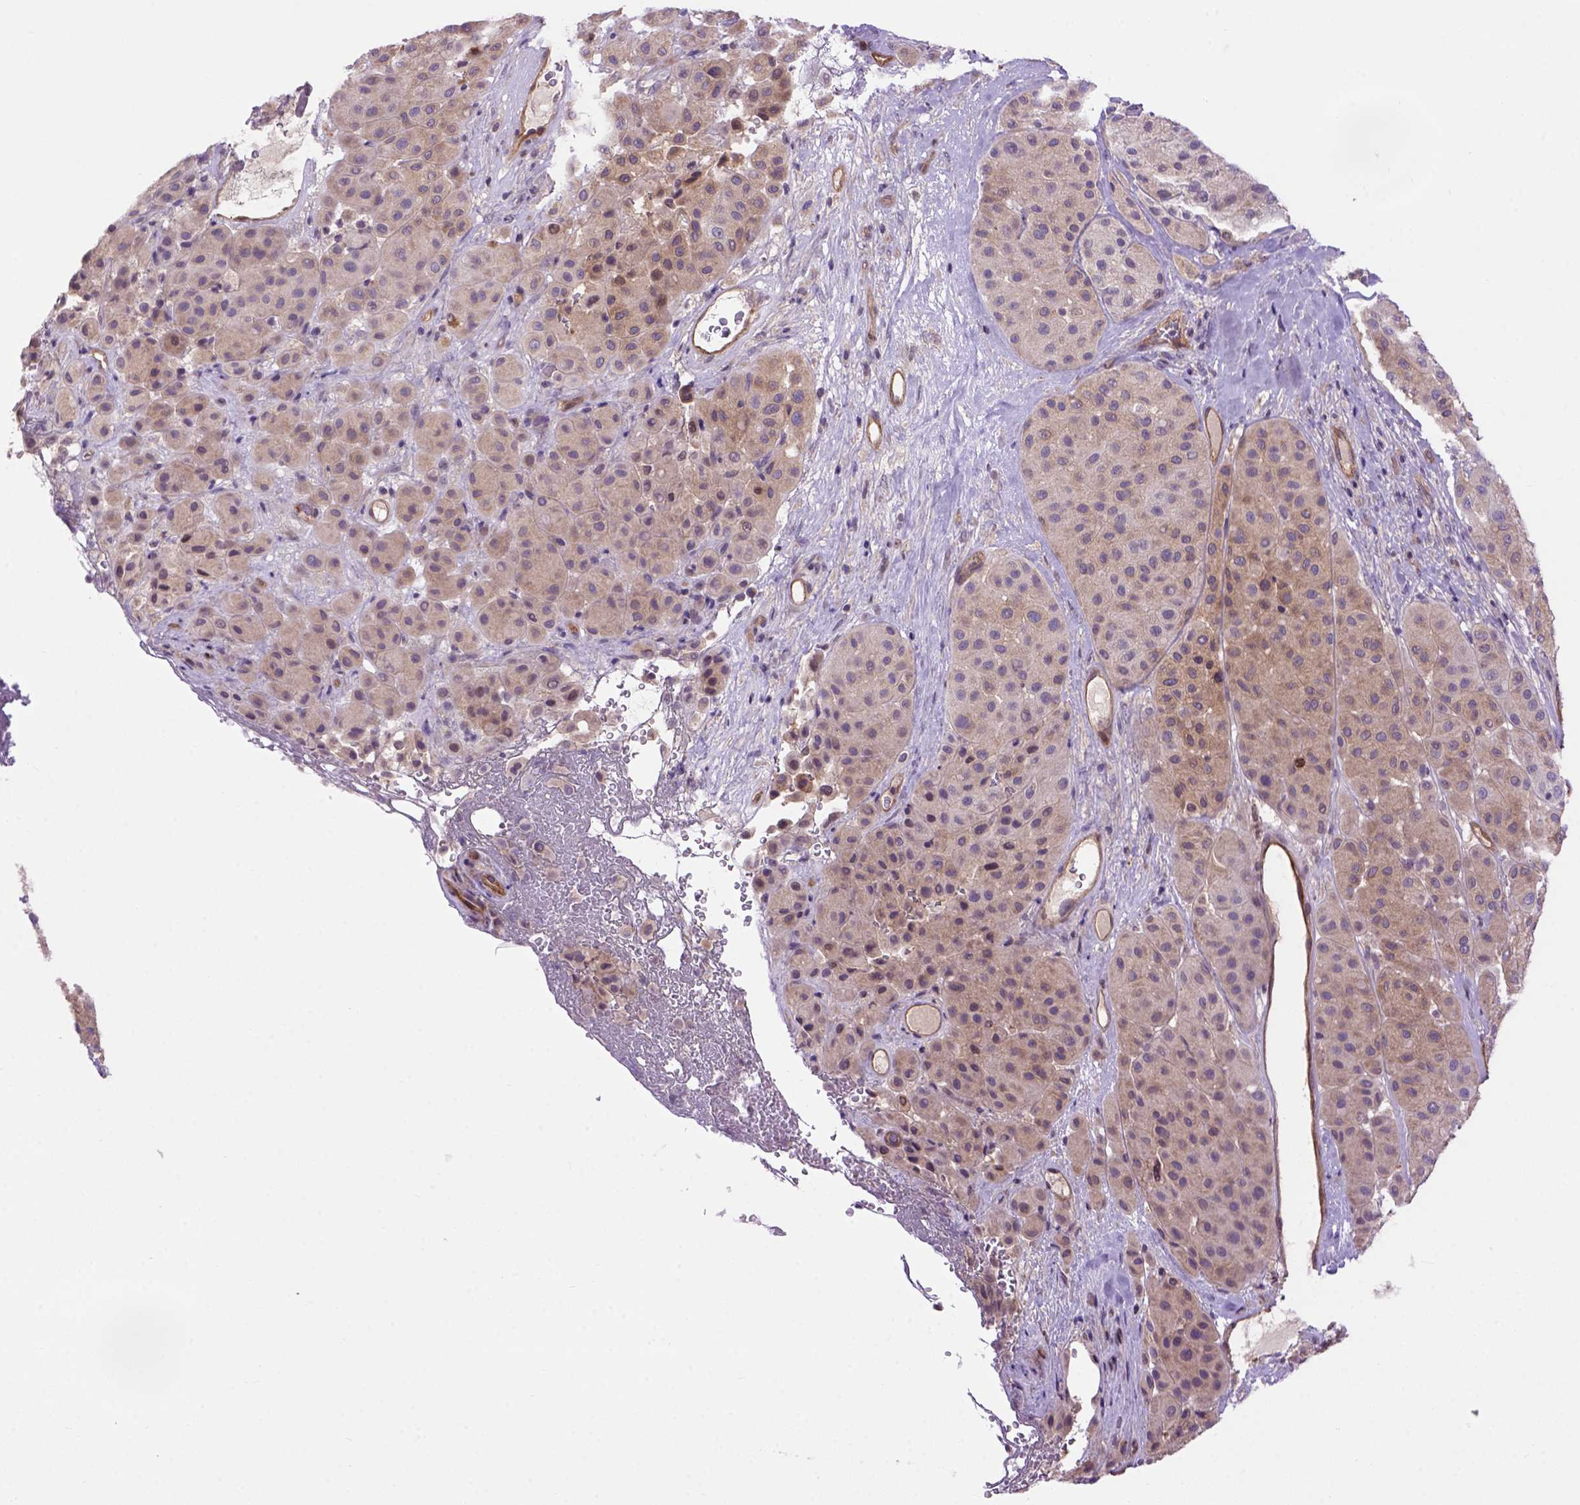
{"staining": {"intensity": "weak", "quantity": ">75%", "location": "cytoplasmic/membranous"}, "tissue": "melanoma", "cell_type": "Tumor cells", "image_type": "cancer", "snomed": [{"axis": "morphology", "description": "Malignant melanoma, Metastatic site"}, {"axis": "topography", "description": "Smooth muscle"}], "caption": "Immunohistochemical staining of malignant melanoma (metastatic site) reveals weak cytoplasmic/membranous protein staining in approximately >75% of tumor cells.", "gene": "CASKIN2", "patient": {"sex": "male", "age": 41}}